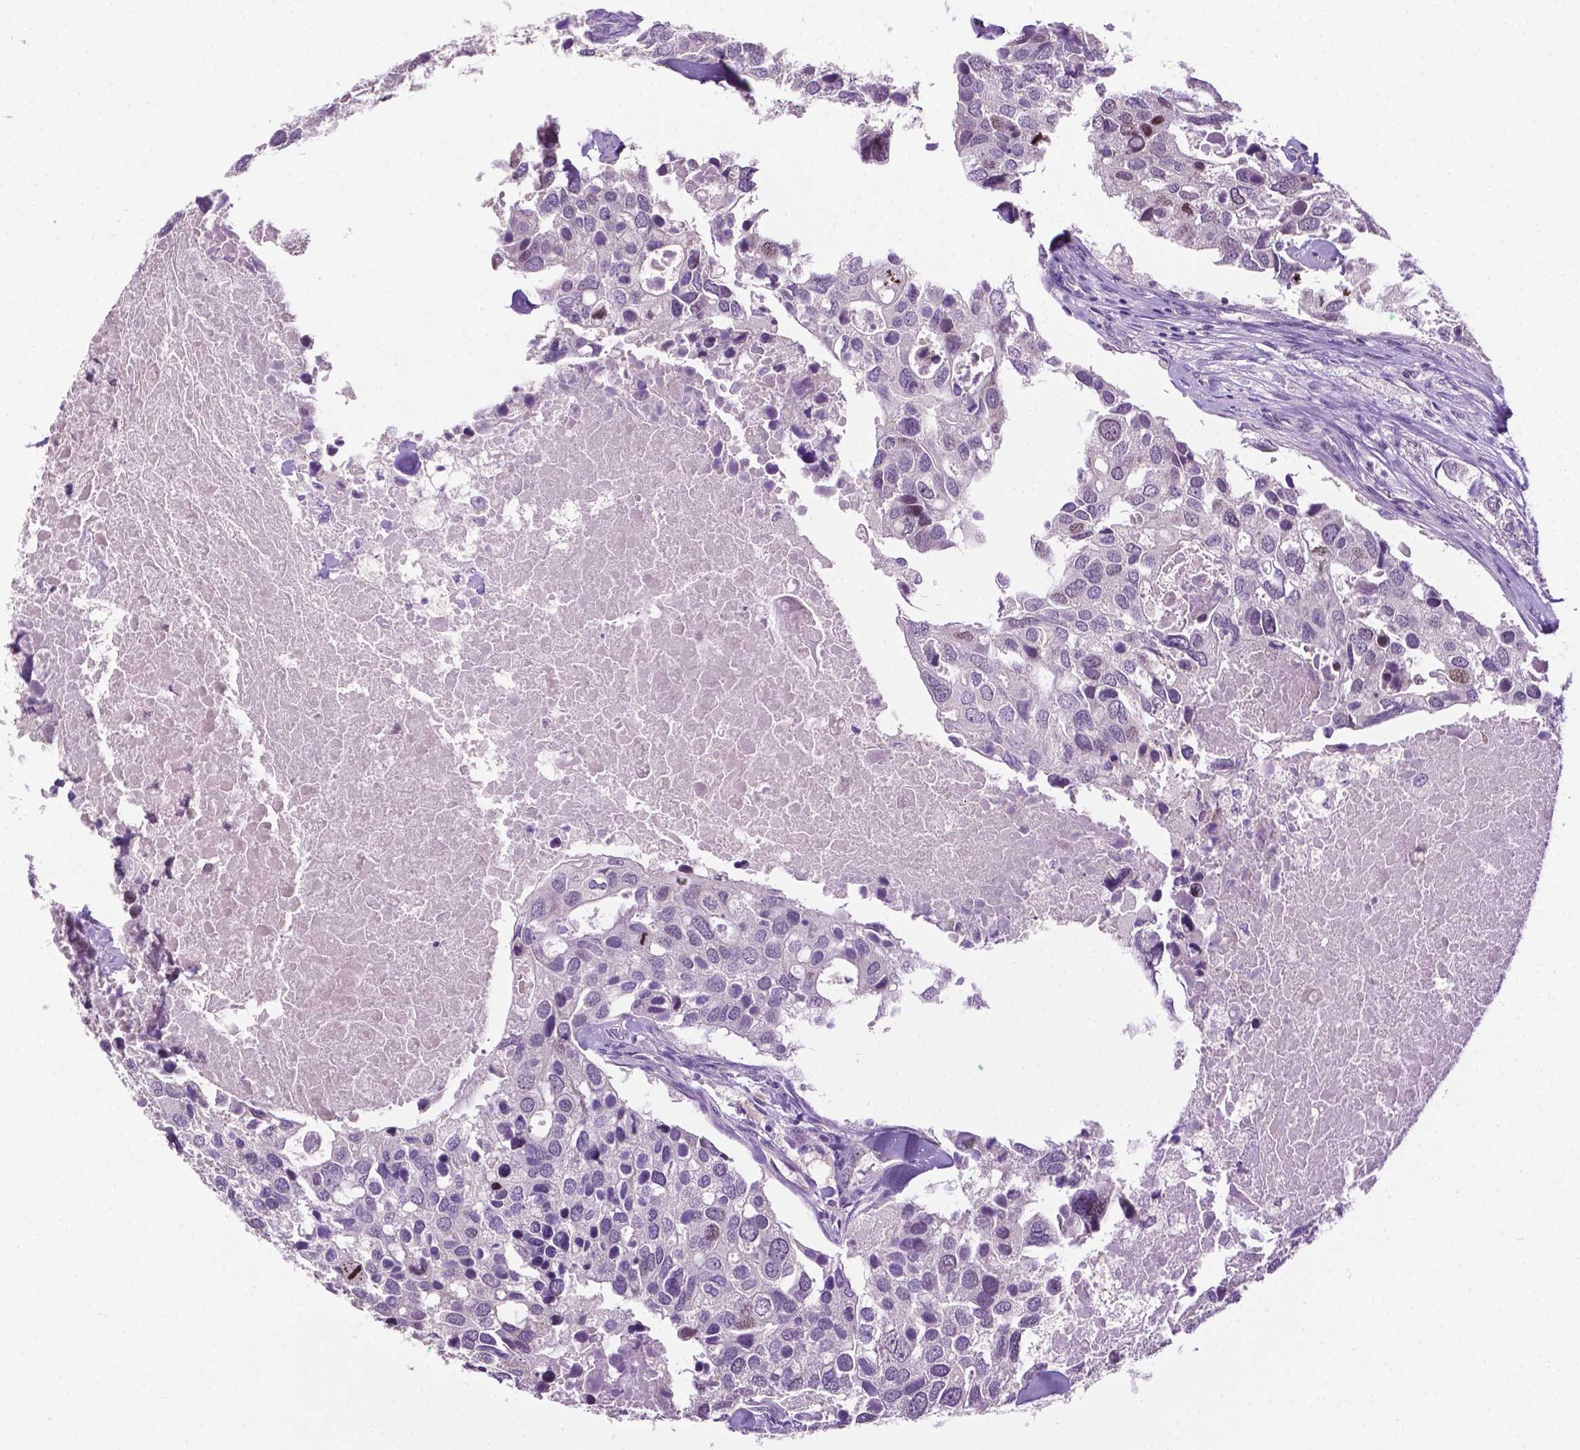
{"staining": {"intensity": "negative", "quantity": "none", "location": "none"}, "tissue": "breast cancer", "cell_type": "Tumor cells", "image_type": "cancer", "snomed": [{"axis": "morphology", "description": "Duct carcinoma"}, {"axis": "topography", "description": "Breast"}], "caption": "DAB immunohistochemical staining of human breast cancer displays no significant positivity in tumor cells.", "gene": "DENND4A", "patient": {"sex": "female", "age": 83}}